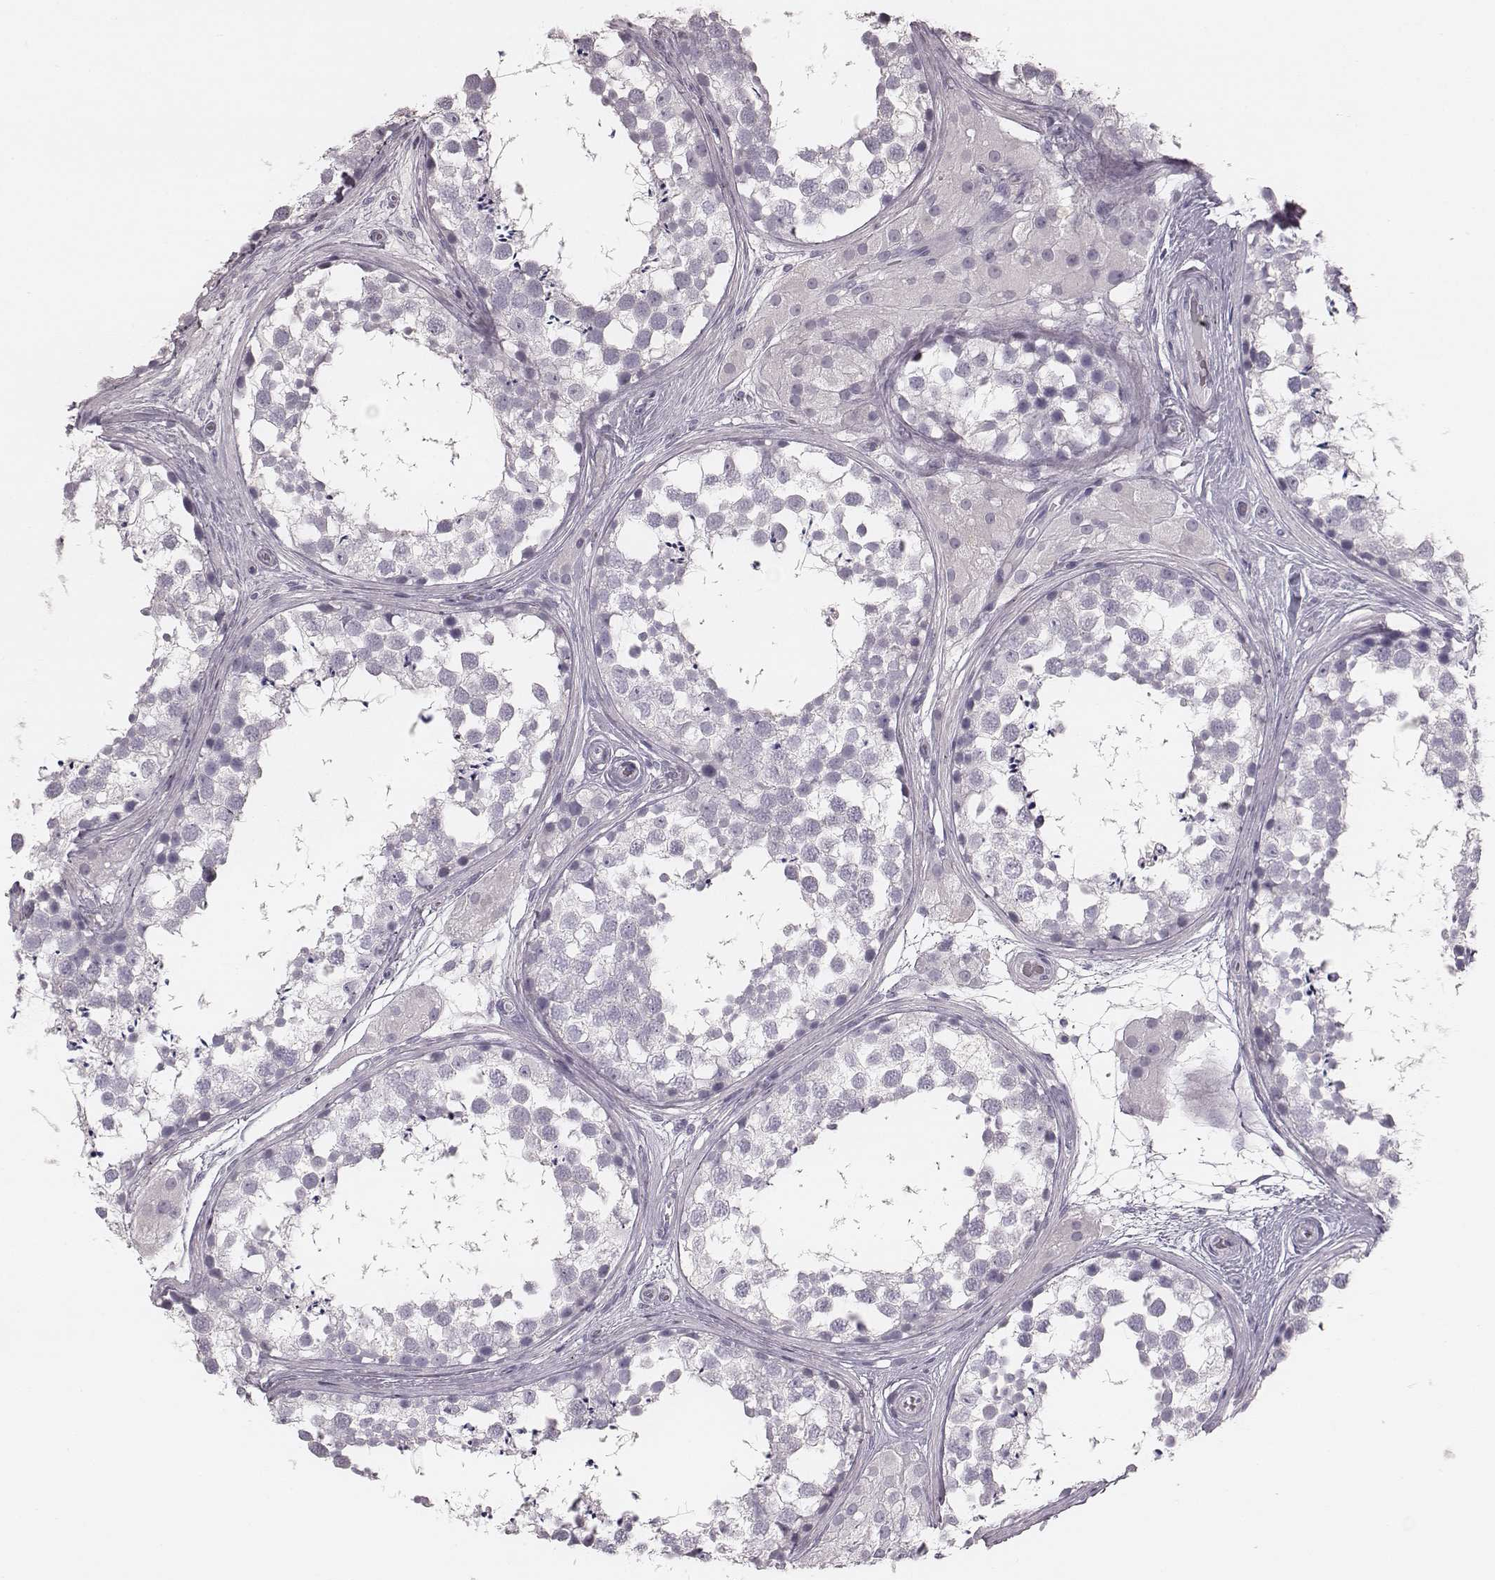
{"staining": {"intensity": "negative", "quantity": "none", "location": "none"}, "tissue": "testis", "cell_type": "Cells in seminiferous ducts", "image_type": "normal", "snomed": [{"axis": "morphology", "description": "Normal tissue, NOS"}, {"axis": "morphology", "description": "Seminoma, NOS"}, {"axis": "topography", "description": "Testis"}], "caption": "Cells in seminiferous ducts are negative for brown protein staining in unremarkable testis. Brightfield microscopy of immunohistochemistry stained with DAB (brown) and hematoxylin (blue), captured at high magnification.", "gene": "ENSG00000285837", "patient": {"sex": "male", "age": 65}}